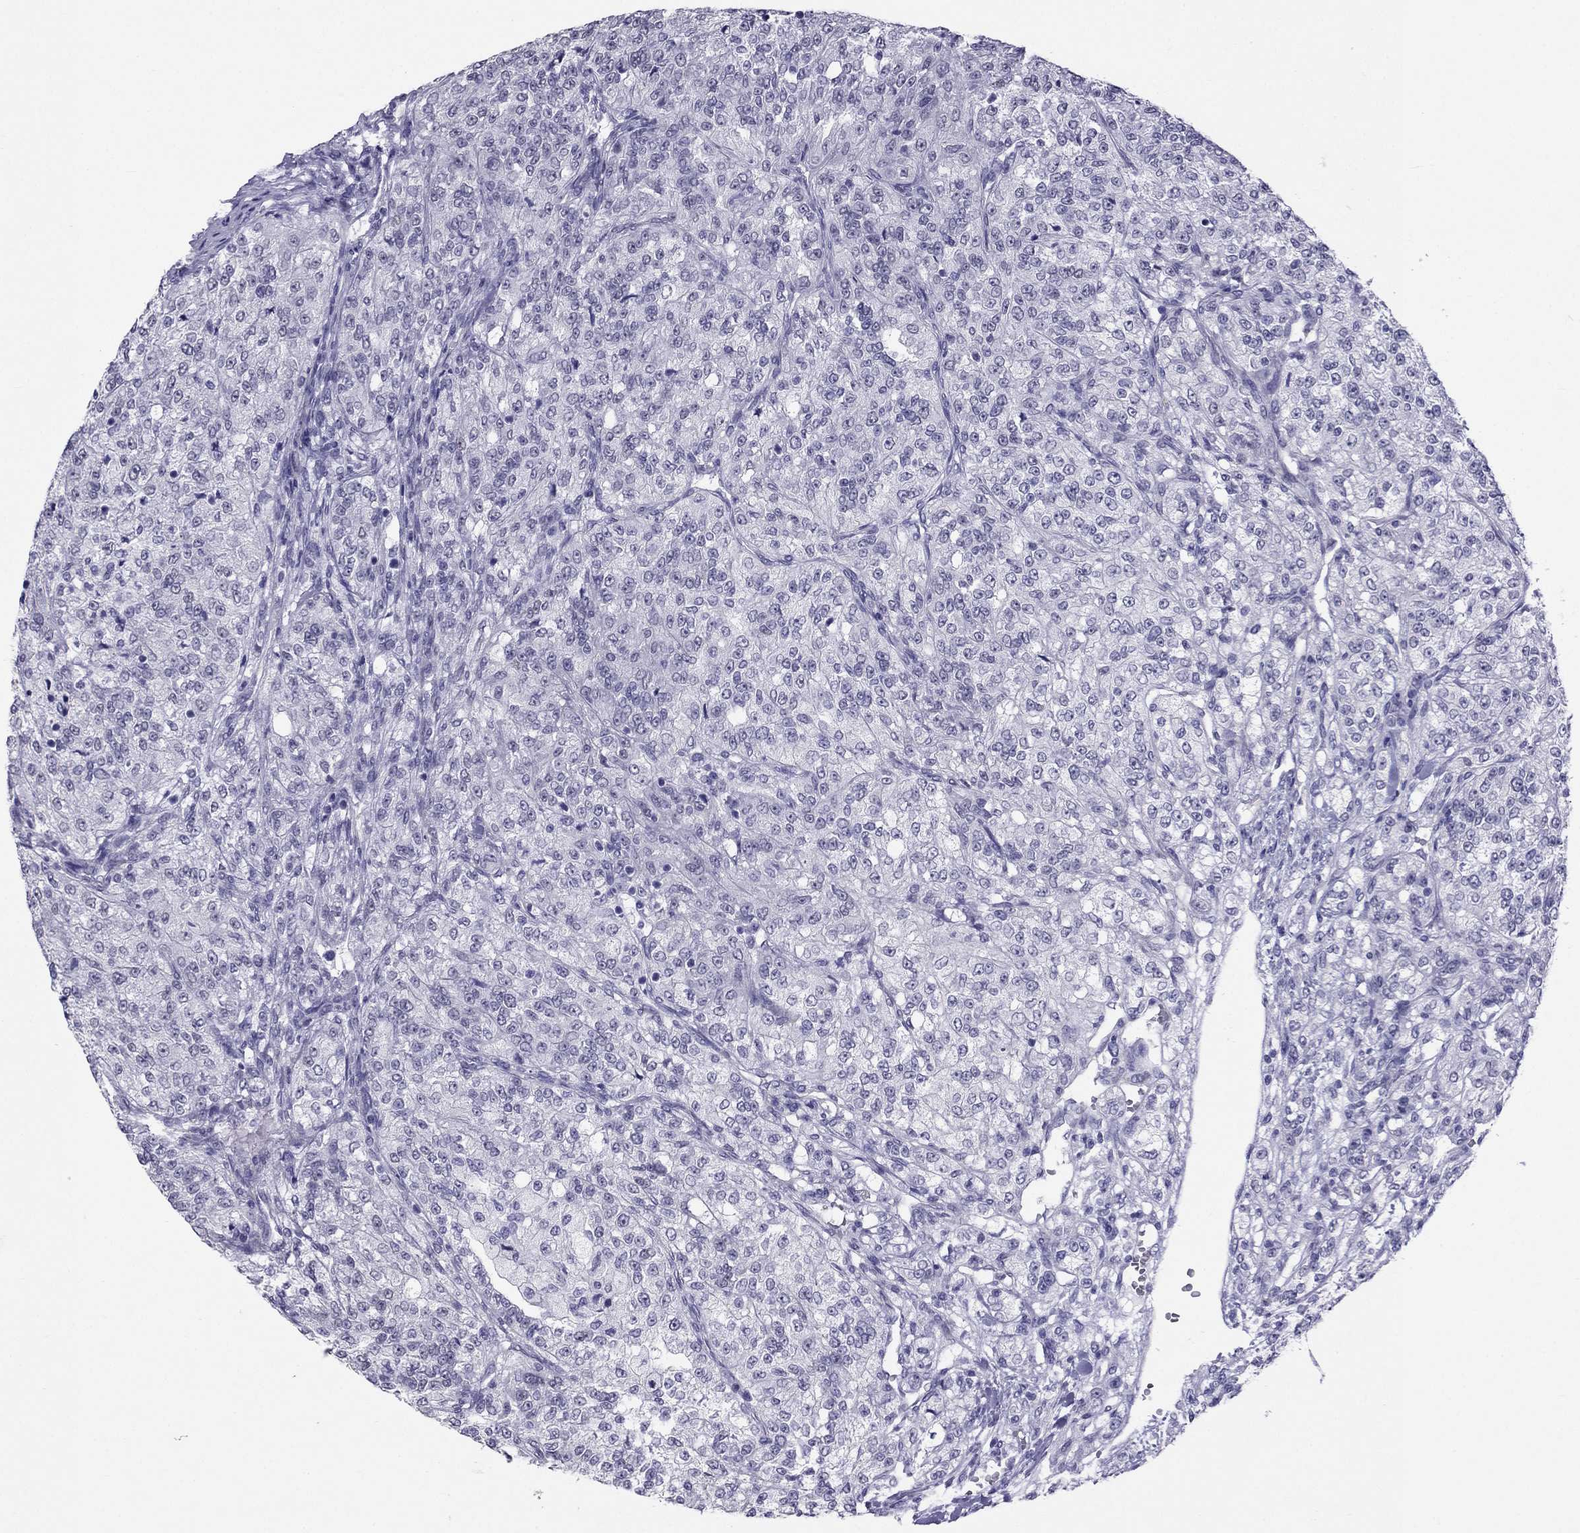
{"staining": {"intensity": "negative", "quantity": "none", "location": "none"}, "tissue": "renal cancer", "cell_type": "Tumor cells", "image_type": "cancer", "snomed": [{"axis": "morphology", "description": "Adenocarcinoma, NOS"}, {"axis": "topography", "description": "Kidney"}], "caption": "Micrograph shows no protein expression in tumor cells of renal cancer tissue.", "gene": "CROCC2", "patient": {"sex": "female", "age": 63}}